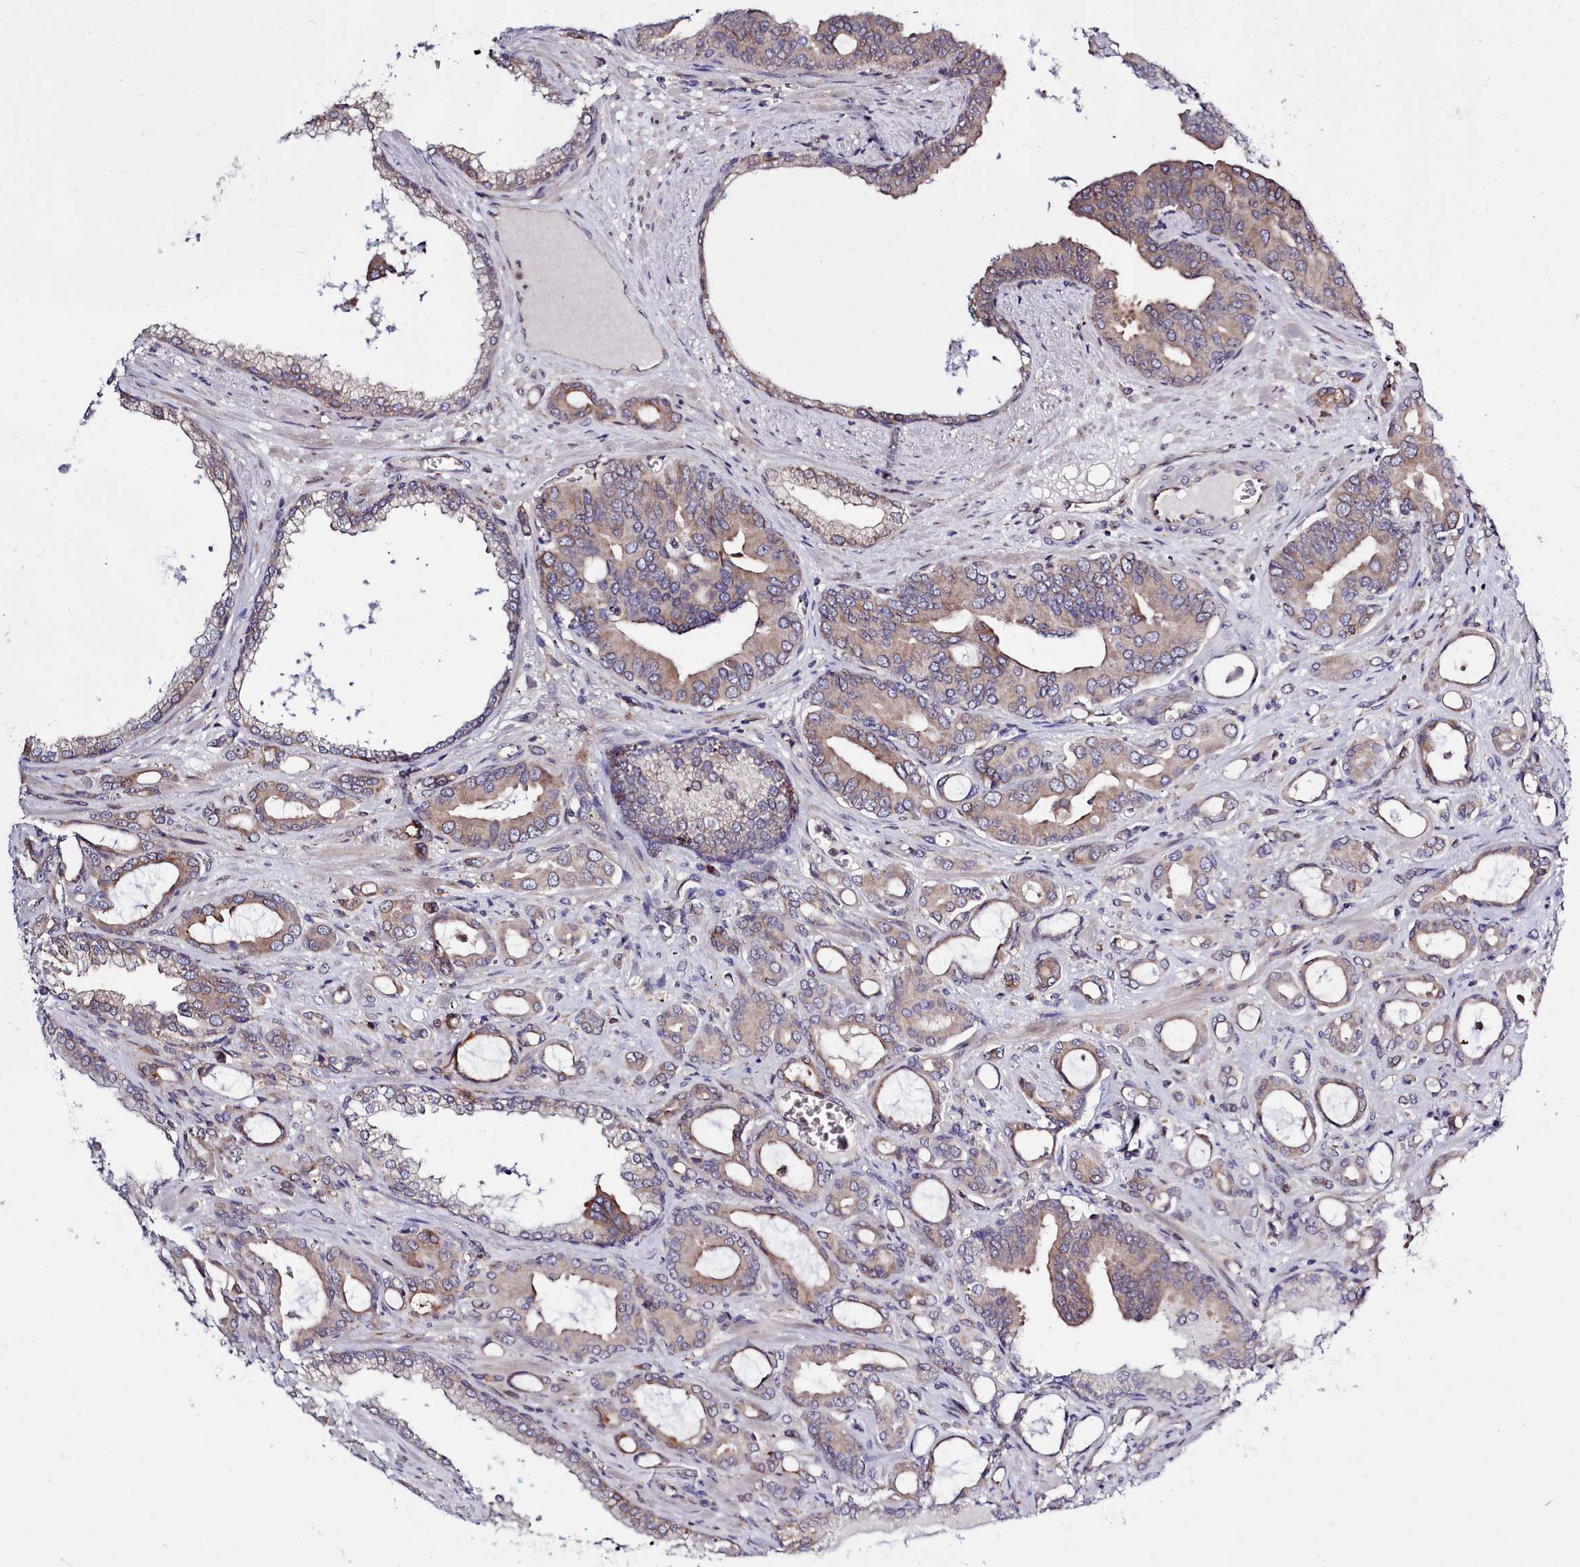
{"staining": {"intensity": "weak", "quantity": "25%-75%", "location": "cytoplasmic/membranous"}, "tissue": "prostate cancer", "cell_type": "Tumor cells", "image_type": "cancer", "snomed": [{"axis": "morphology", "description": "Adenocarcinoma, High grade"}, {"axis": "topography", "description": "Prostate"}], "caption": "Immunohistochemical staining of prostate high-grade adenocarcinoma demonstrates weak cytoplasmic/membranous protein staining in about 25%-75% of tumor cells.", "gene": "RAPGEF4", "patient": {"sex": "male", "age": 72}}